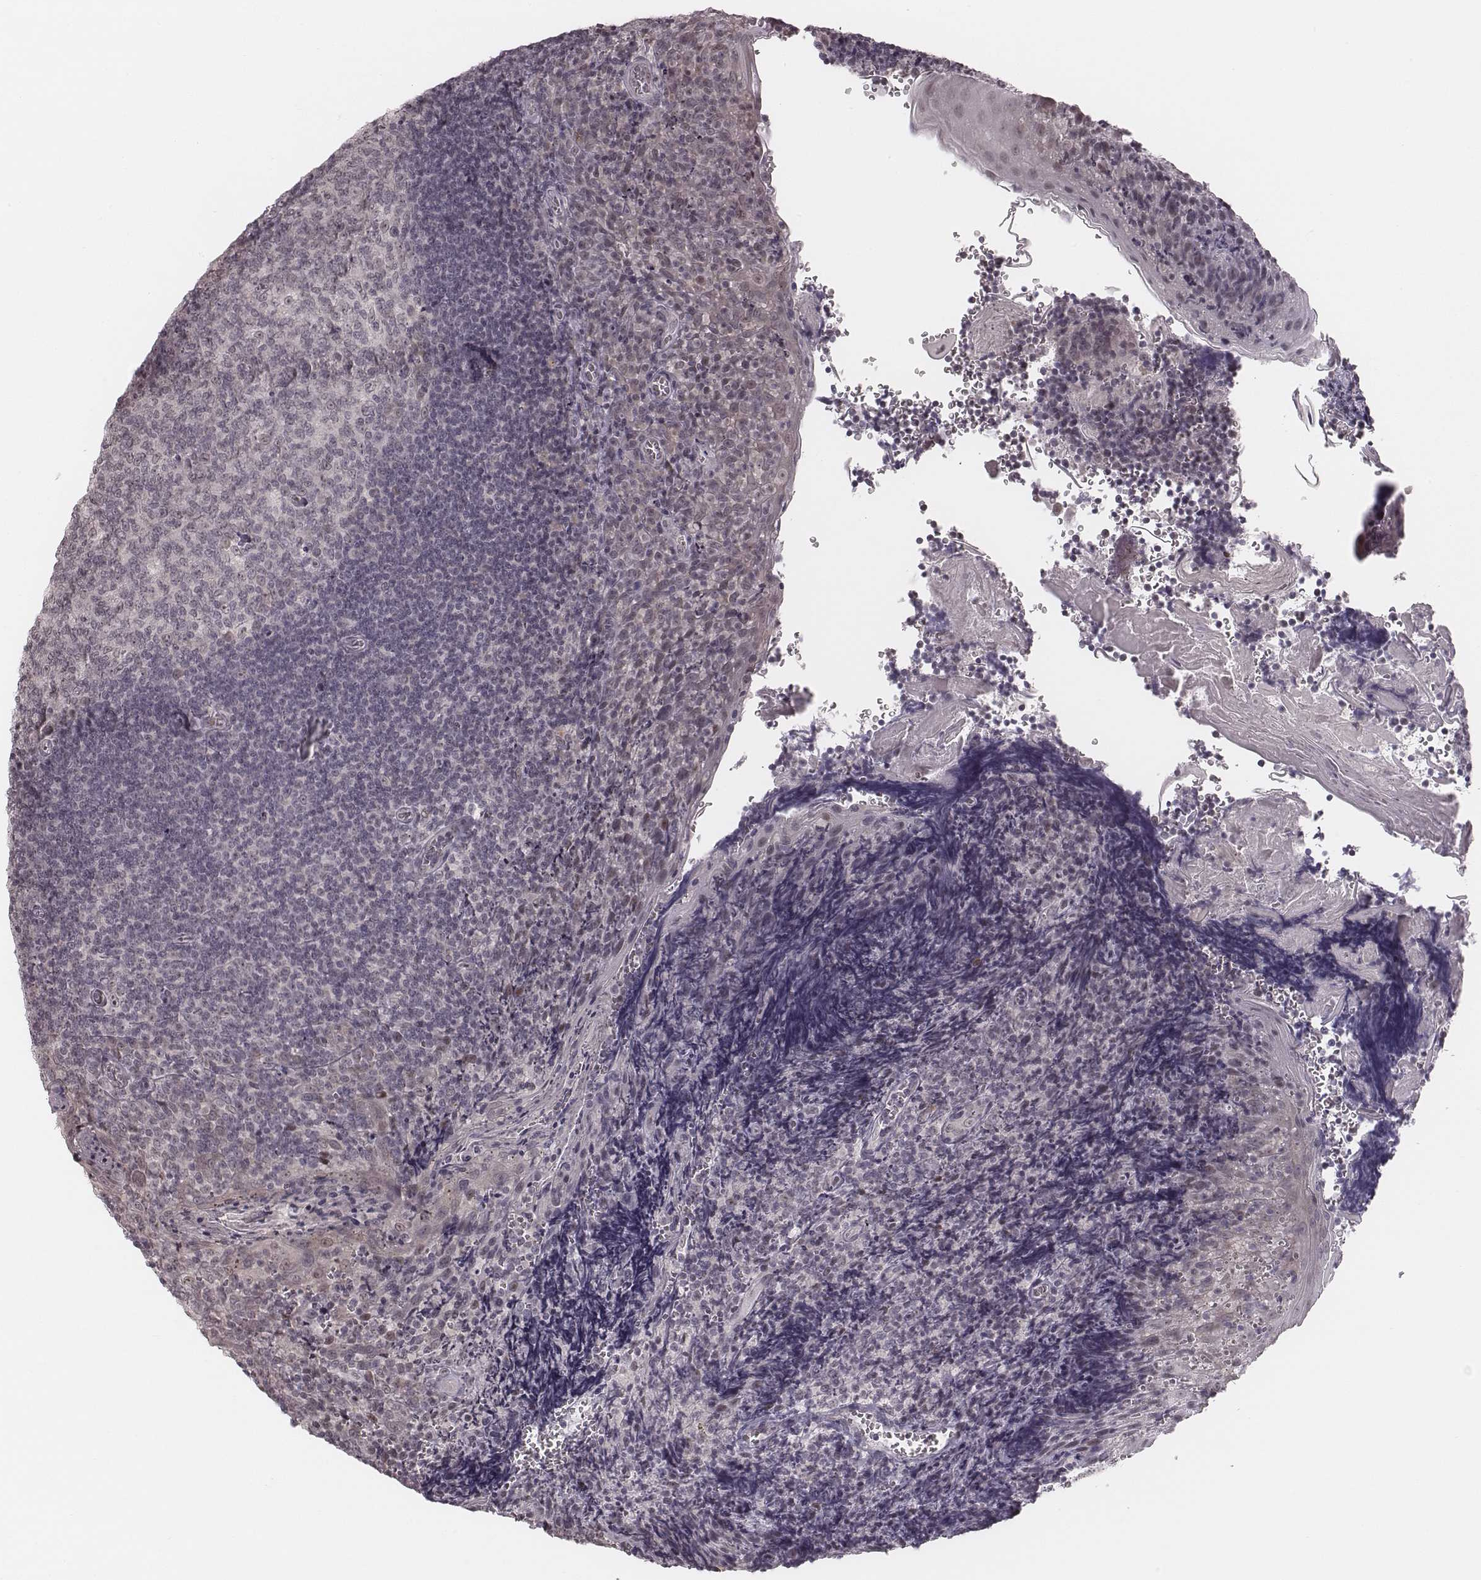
{"staining": {"intensity": "negative", "quantity": "none", "location": "none"}, "tissue": "tonsil", "cell_type": "Germinal center cells", "image_type": "normal", "snomed": [{"axis": "morphology", "description": "Normal tissue, NOS"}, {"axis": "morphology", "description": "Inflammation, NOS"}, {"axis": "topography", "description": "Tonsil"}], "caption": "DAB immunohistochemical staining of unremarkable tonsil demonstrates no significant expression in germinal center cells.", "gene": "RPGRIP1", "patient": {"sex": "female", "age": 31}}